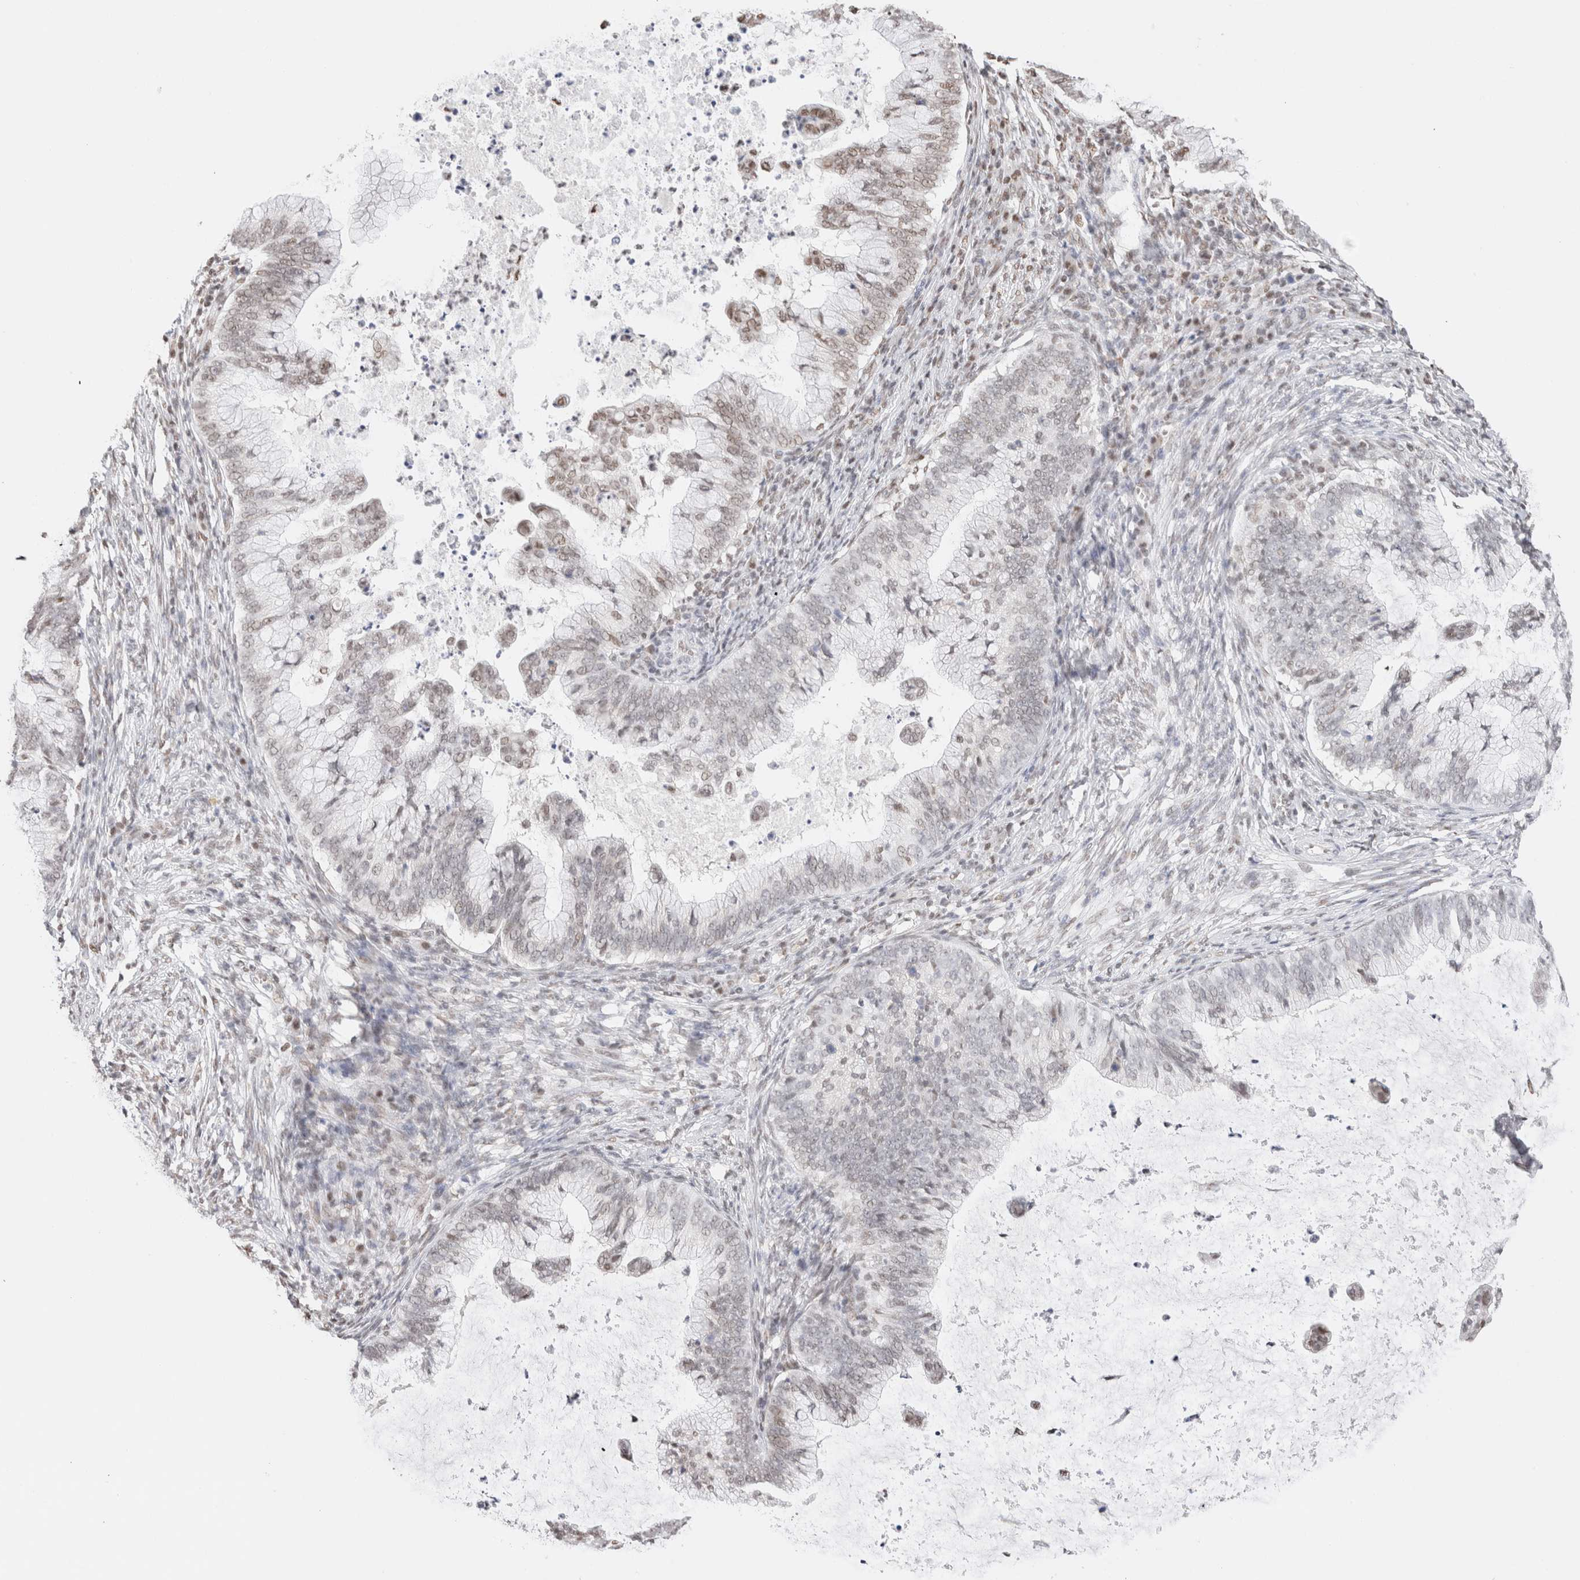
{"staining": {"intensity": "weak", "quantity": "25%-75%", "location": "nuclear"}, "tissue": "cervical cancer", "cell_type": "Tumor cells", "image_type": "cancer", "snomed": [{"axis": "morphology", "description": "Adenocarcinoma, NOS"}, {"axis": "topography", "description": "Cervix"}], "caption": "Cervical cancer (adenocarcinoma) stained with a protein marker exhibits weak staining in tumor cells.", "gene": "SUPT3H", "patient": {"sex": "female", "age": 36}}